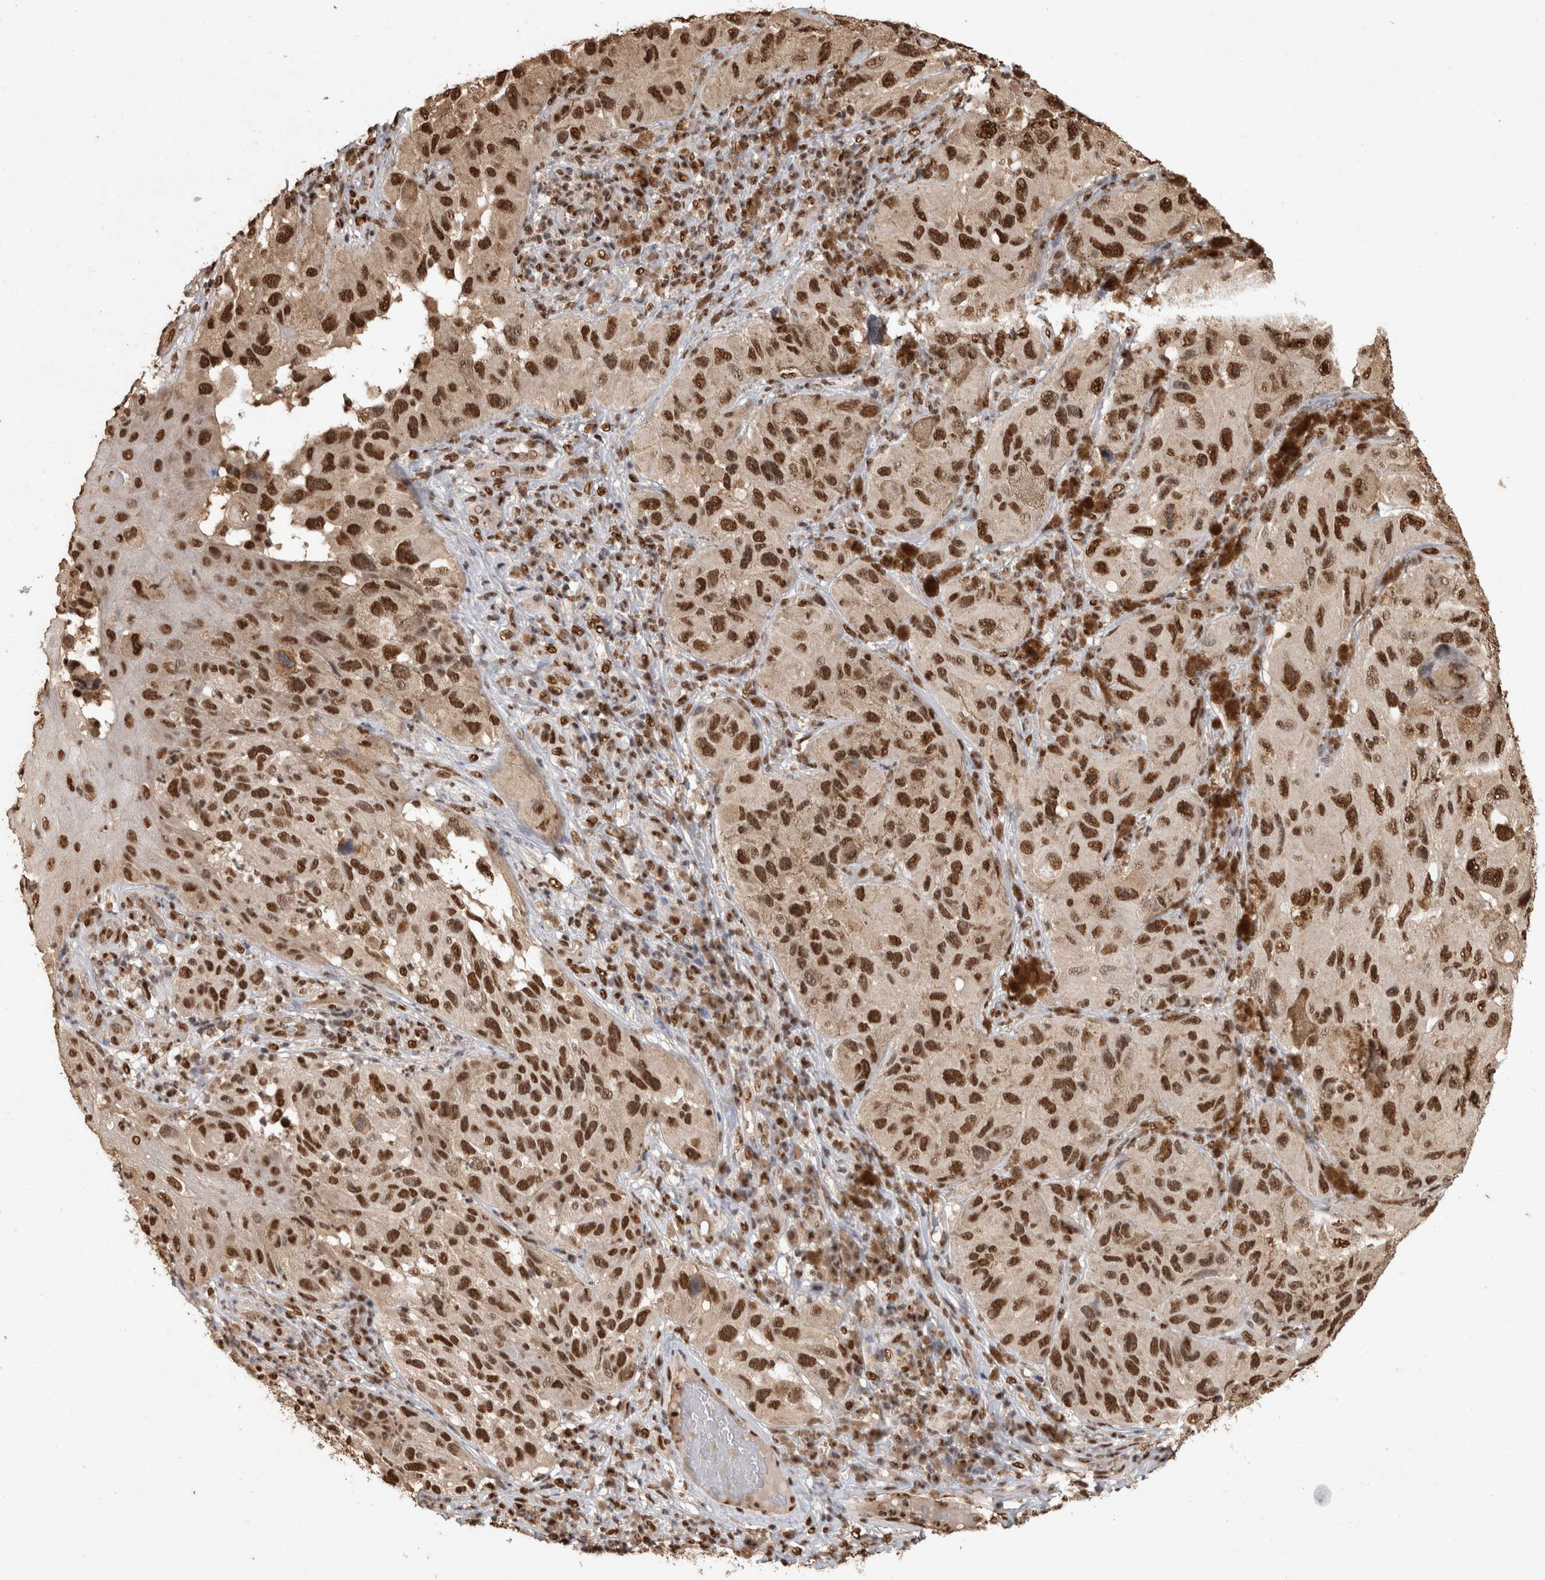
{"staining": {"intensity": "strong", "quantity": ">75%", "location": "nuclear"}, "tissue": "melanoma", "cell_type": "Tumor cells", "image_type": "cancer", "snomed": [{"axis": "morphology", "description": "Malignant melanoma, NOS"}, {"axis": "topography", "description": "Skin"}], "caption": "Tumor cells demonstrate high levels of strong nuclear positivity in approximately >75% of cells in melanoma.", "gene": "RAD50", "patient": {"sex": "female", "age": 73}}